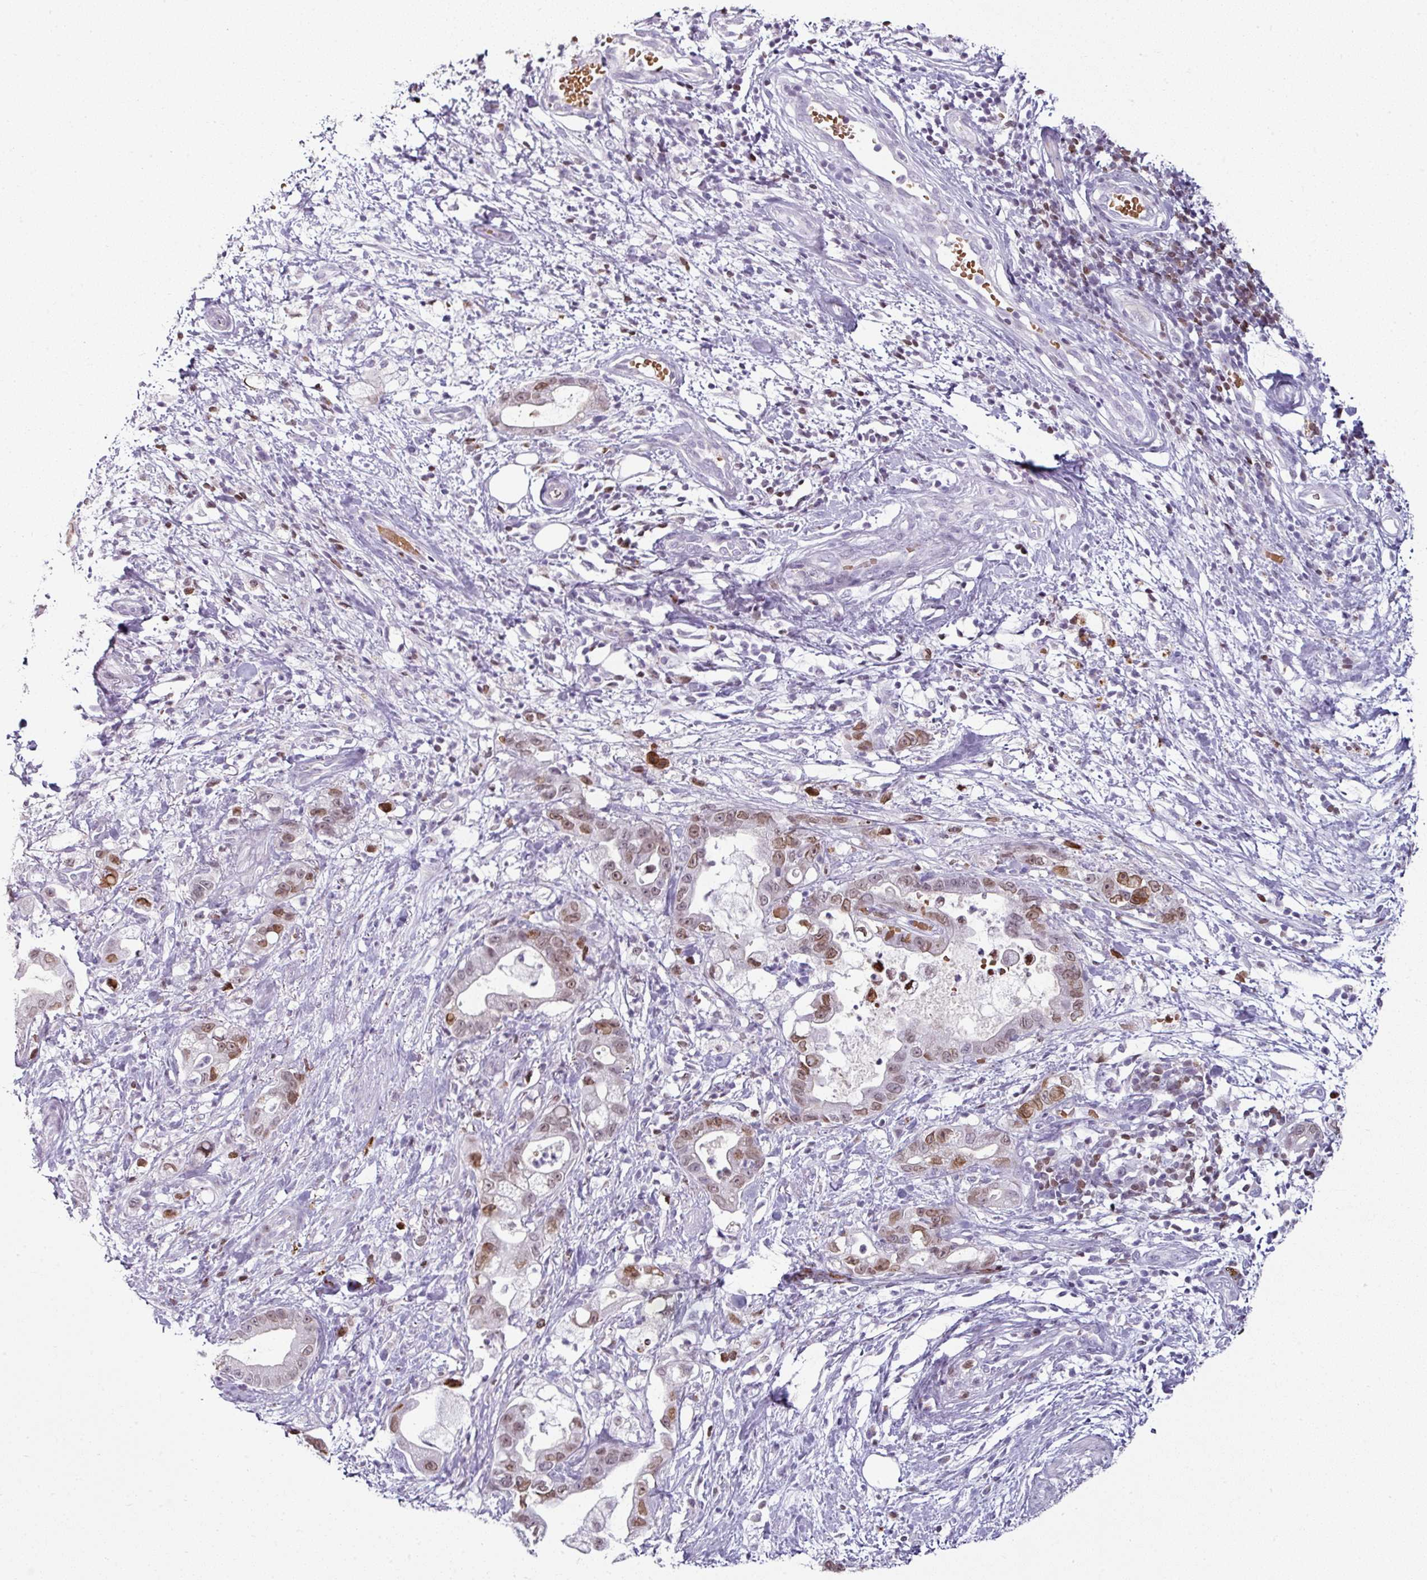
{"staining": {"intensity": "moderate", "quantity": ">75%", "location": "nuclear"}, "tissue": "stomach cancer", "cell_type": "Tumor cells", "image_type": "cancer", "snomed": [{"axis": "morphology", "description": "Adenocarcinoma, NOS"}, {"axis": "topography", "description": "Stomach"}], "caption": "The immunohistochemical stain shows moderate nuclear positivity in tumor cells of stomach cancer tissue.", "gene": "SYT8", "patient": {"sex": "male", "age": 55}}